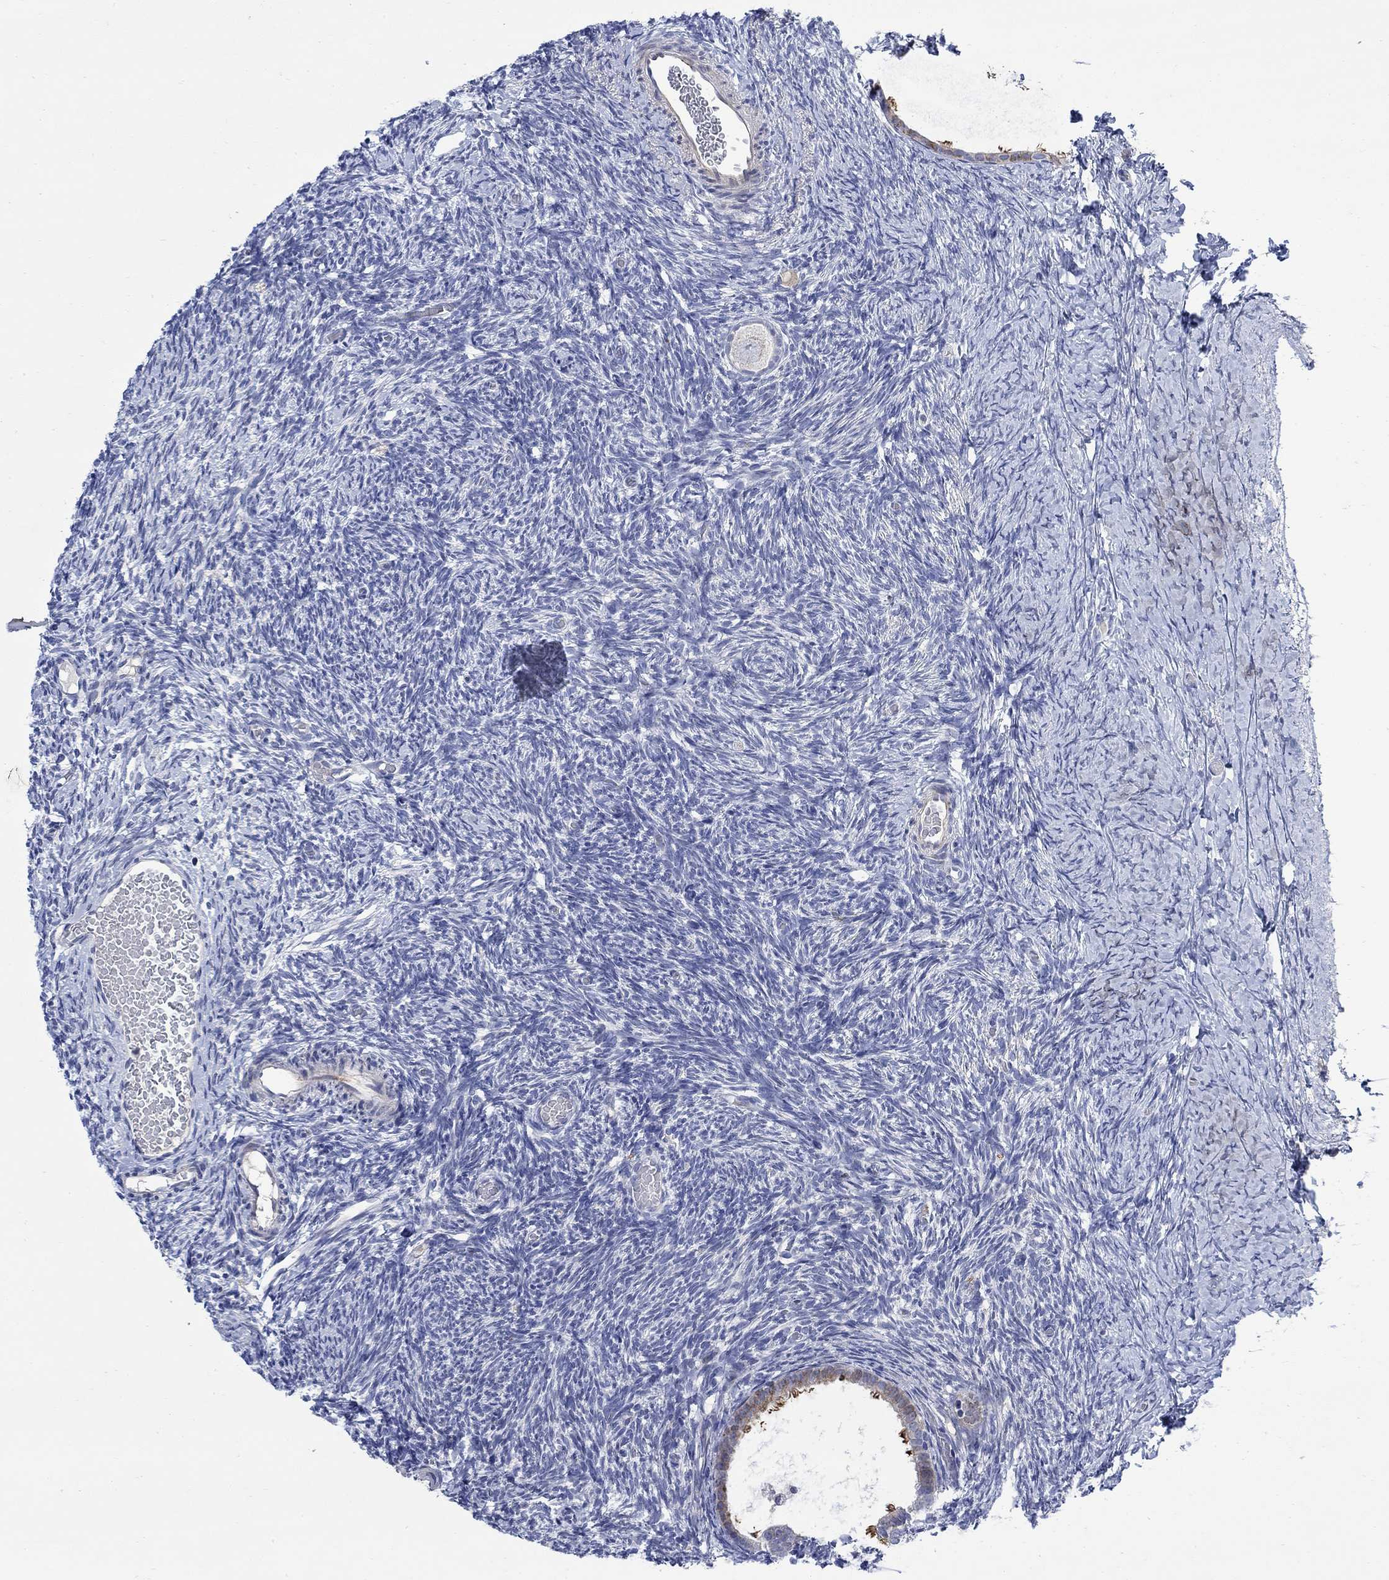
{"staining": {"intensity": "strong", "quantity": "<25%", "location": "cytoplasmic/membranous"}, "tissue": "ovary", "cell_type": "Follicle cells", "image_type": "normal", "snomed": [{"axis": "morphology", "description": "Normal tissue, NOS"}, {"axis": "topography", "description": "Ovary"}], "caption": "The histopathology image reveals immunohistochemical staining of benign ovary. There is strong cytoplasmic/membranous expression is seen in about <25% of follicle cells. The staining is performed using DAB (3,3'-diaminobenzidine) brown chromogen to label protein expression. The nuclei are counter-stained blue using hematoxylin.", "gene": "DLK1", "patient": {"sex": "female", "age": 39}}